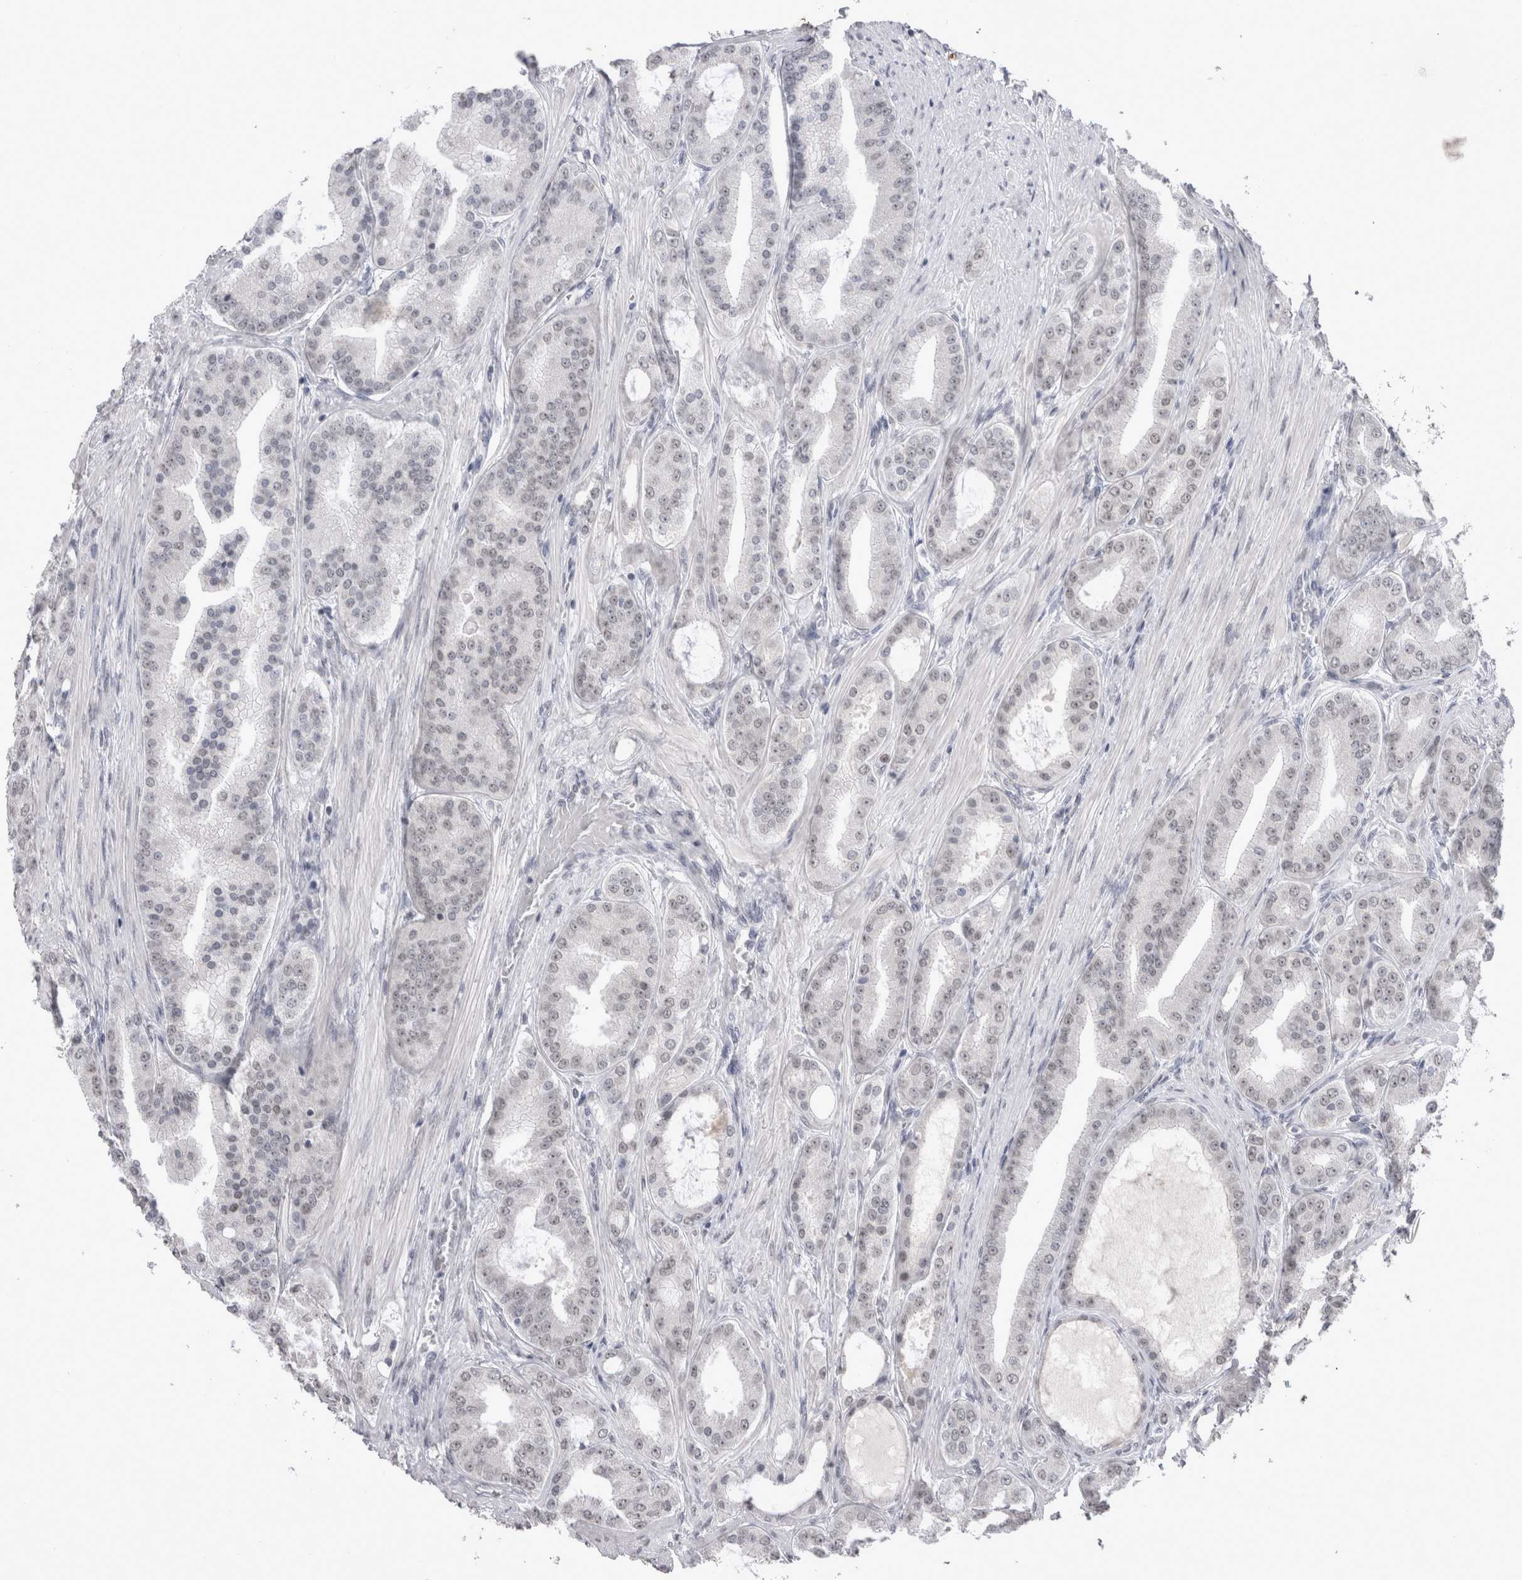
{"staining": {"intensity": "negative", "quantity": "none", "location": "none"}, "tissue": "prostate cancer", "cell_type": "Tumor cells", "image_type": "cancer", "snomed": [{"axis": "morphology", "description": "Adenocarcinoma, High grade"}, {"axis": "topography", "description": "Prostate"}], "caption": "This is an immunohistochemistry (IHC) image of prostate cancer (adenocarcinoma (high-grade)). There is no positivity in tumor cells.", "gene": "DDX4", "patient": {"sex": "male", "age": 60}}